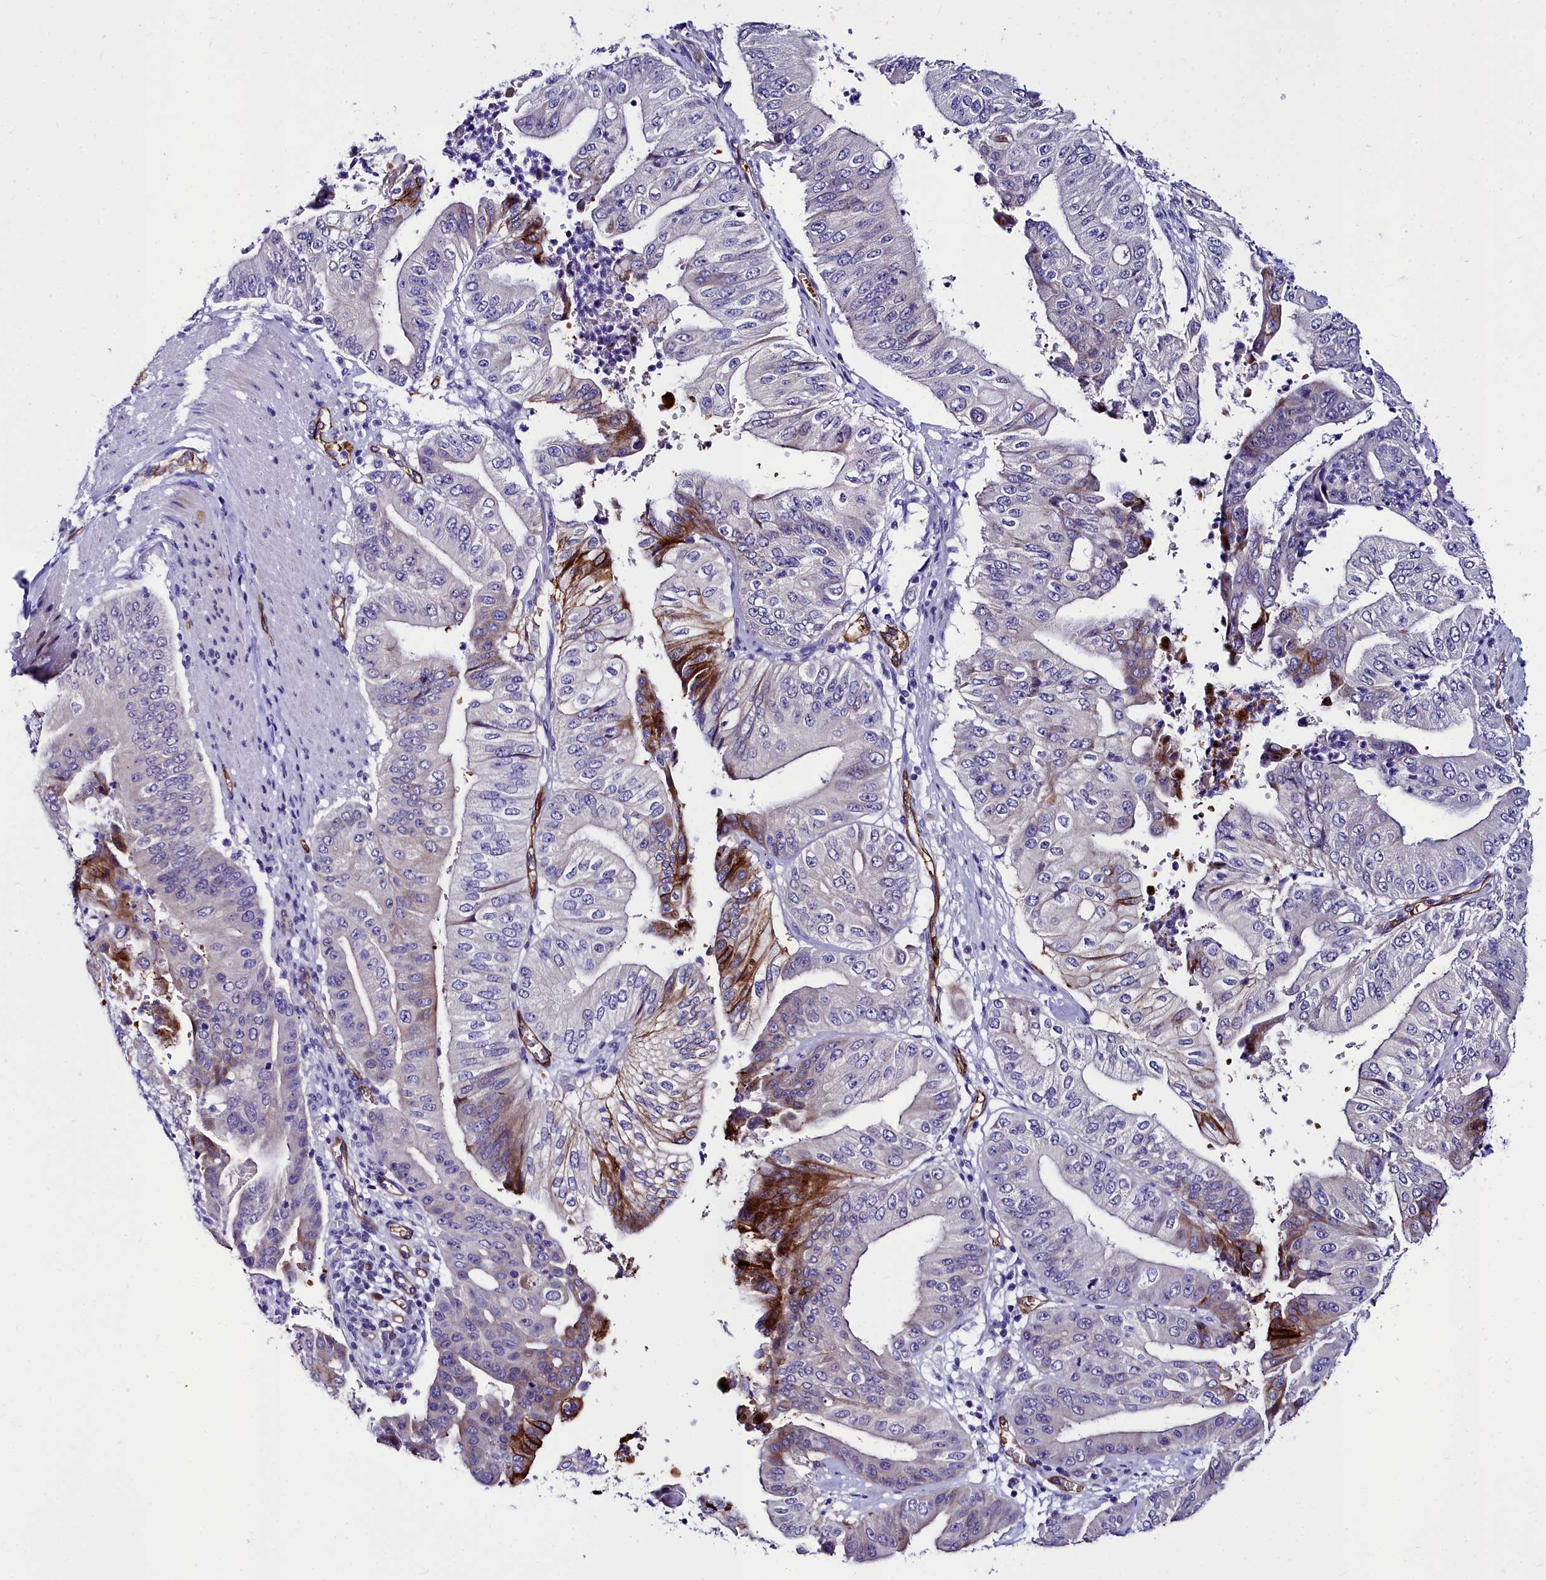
{"staining": {"intensity": "strong", "quantity": "<25%", "location": "cytoplasmic/membranous"}, "tissue": "pancreatic cancer", "cell_type": "Tumor cells", "image_type": "cancer", "snomed": [{"axis": "morphology", "description": "Adenocarcinoma, NOS"}, {"axis": "topography", "description": "Pancreas"}], "caption": "IHC of adenocarcinoma (pancreatic) shows medium levels of strong cytoplasmic/membranous staining in approximately <25% of tumor cells. The staining is performed using DAB brown chromogen to label protein expression. The nuclei are counter-stained blue using hematoxylin.", "gene": "CYP4F11", "patient": {"sex": "female", "age": 77}}